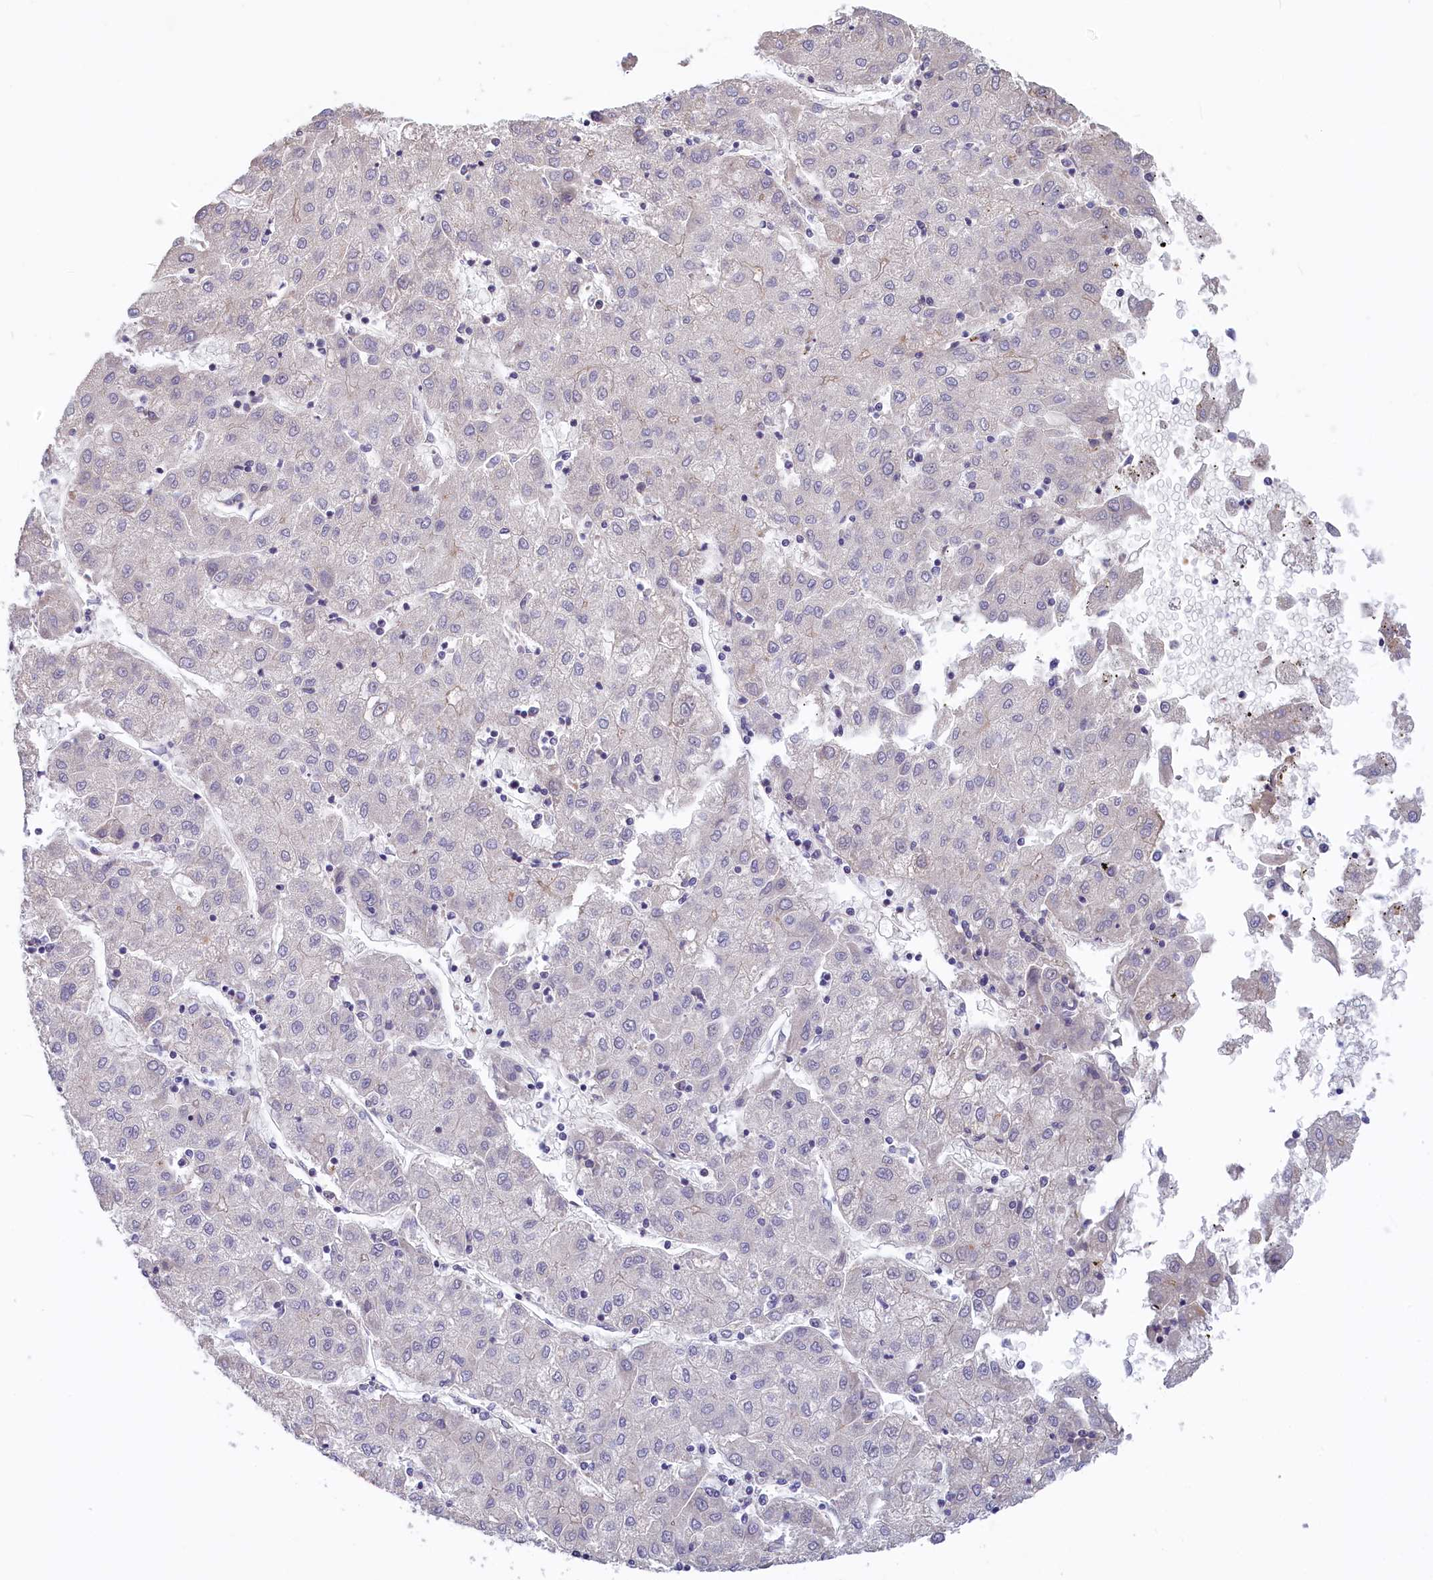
{"staining": {"intensity": "negative", "quantity": "none", "location": "none"}, "tissue": "liver cancer", "cell_type": "Tumor cells", "image_type": "cancer", "snomed": [{"axis": "morphology", "description": "Carcinoma, Hepatocellular, NOS"}, {"axis": "topography", "description": "Liver"}], "caption": "High power microscopy photomicrograph of an IHC micrograph of hepatocellular carcinoma (liver), revealing no significant positivity in tumor cells. (Stains: DAB (3,3'-diaminobenzidine) immunohistochemistry (IHC) with hematoxylin counter stain, Microscopy: brightfield microscopy at high magnification).", "gene": "HYKK", "patient": {"sex": "male", "age": 72}}